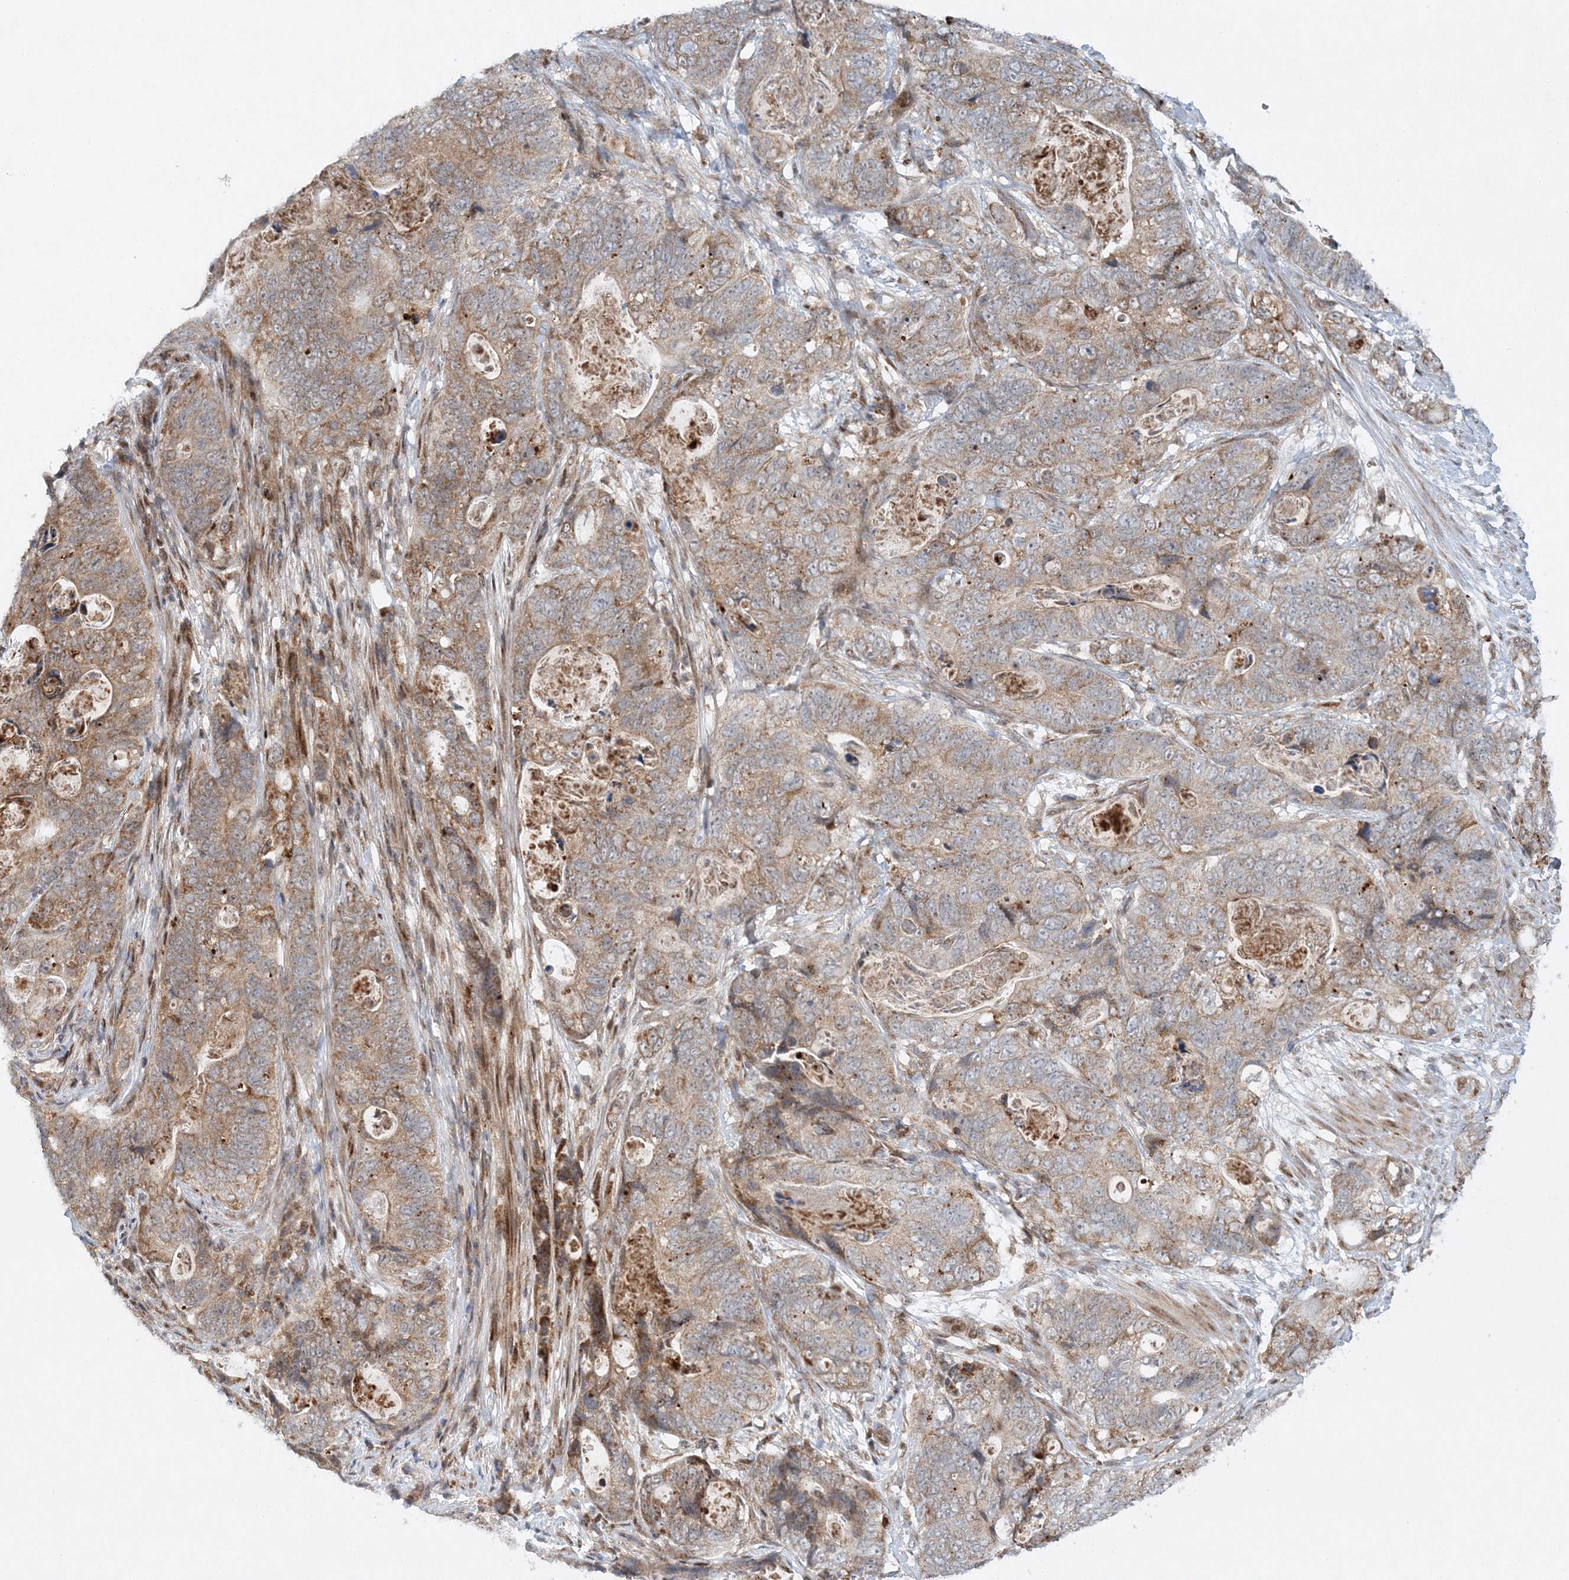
{"staining": {"intensity": "weak", "quantity": ">75%", "location": "cytoplasmic/membranous,nuclear"}, "tissue": "stomach cancer", "cell_type": "Tumor cells", "image_type": "cancer", "snomed": [{"axis": "morphology", "description": "Normal tissue, NOS"}, {"axis": "morphology", "description": "Adenocarcinoma, NOS"}, {"axis": "topography", "description": "Stomach"}], "caption": "A brown stain labels weak cytoplasmic/membranous and nuclear positivity of a protein in human stomach cancer tumor cells.", "gene": "RAB11FIP2", "patient": {"sex": "female", "age": 89}}